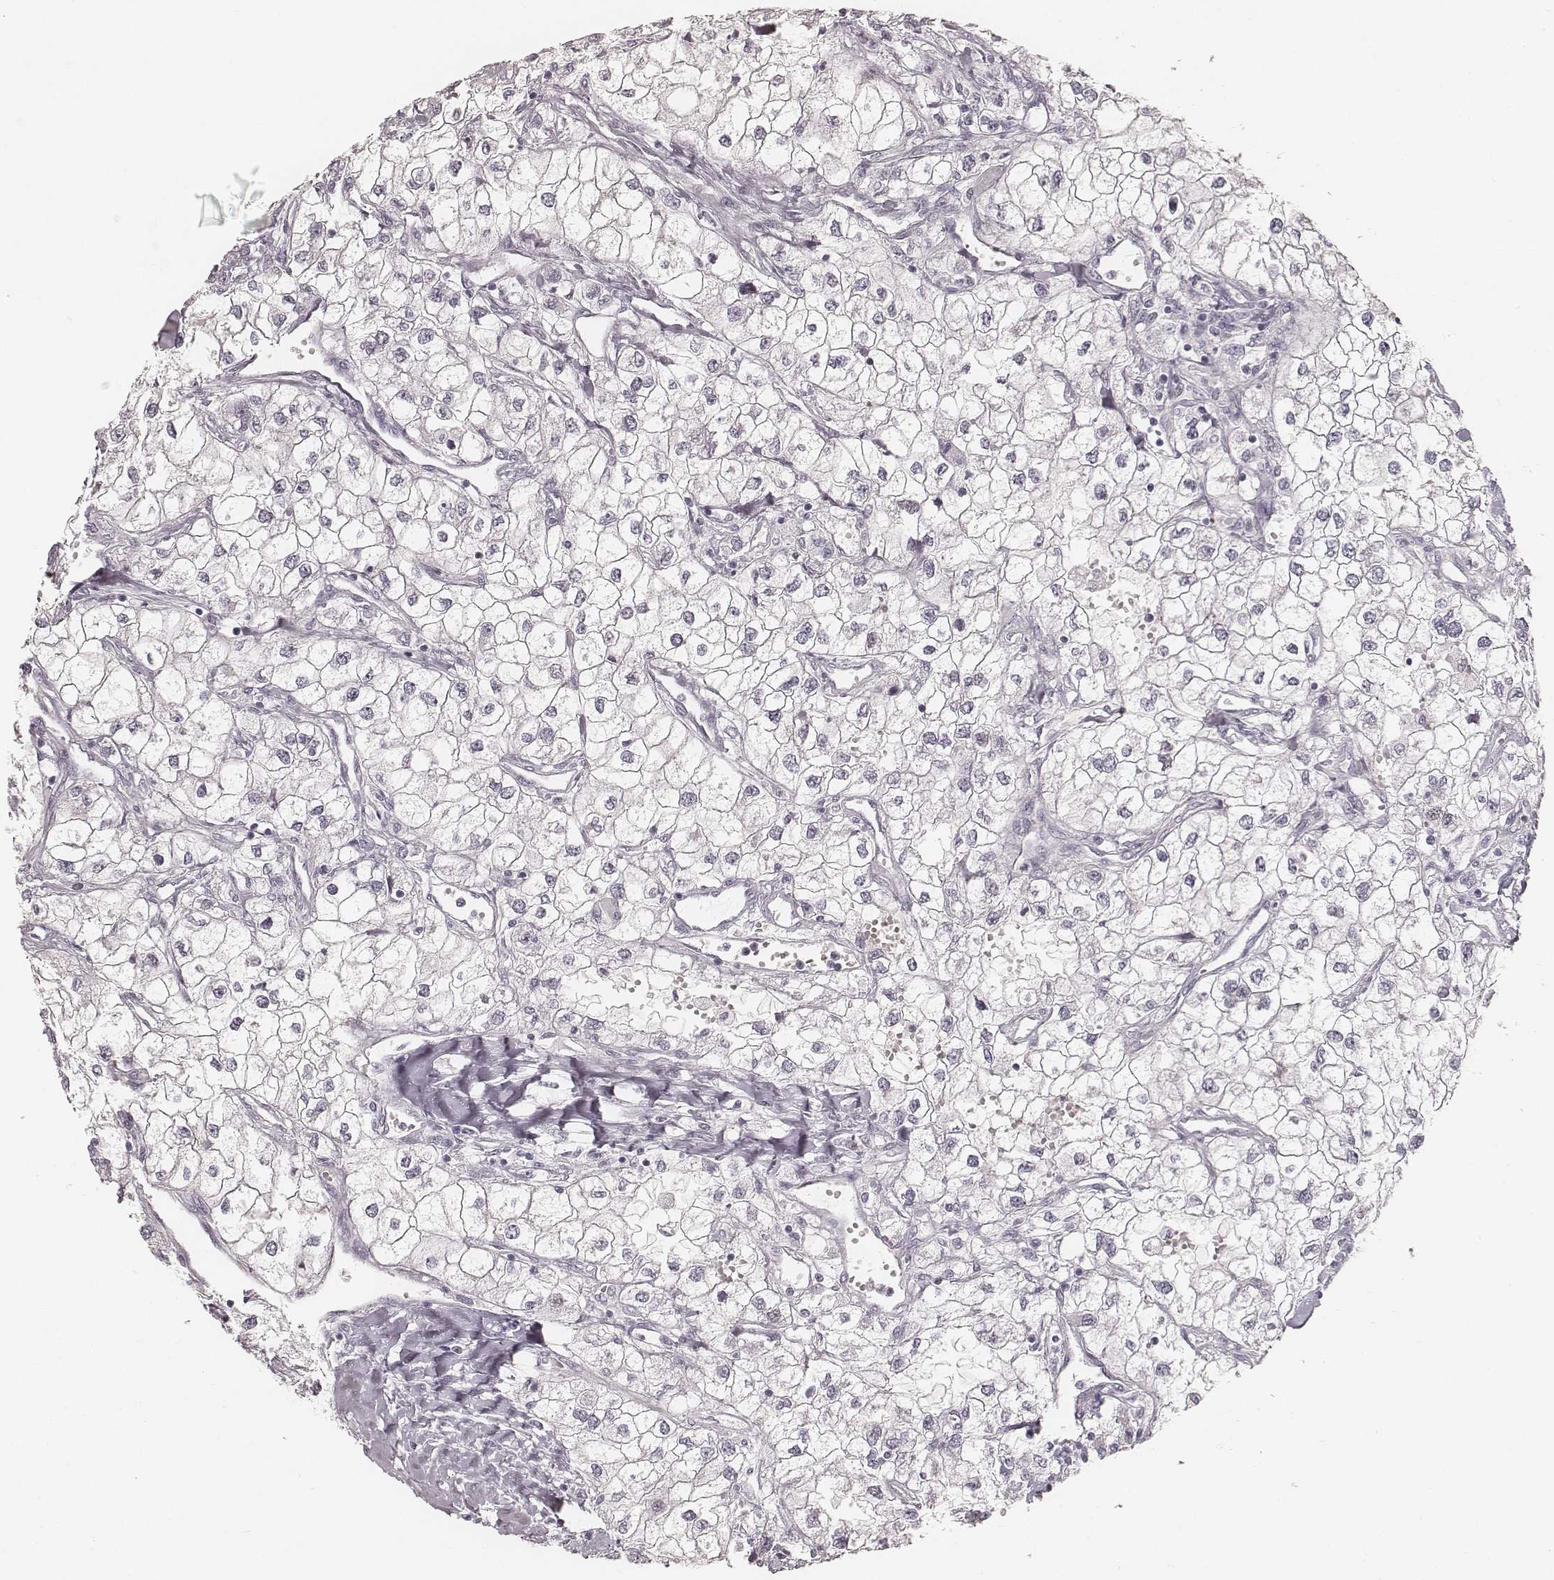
{"staining": {"intensity": "negative", "quantity": "none", "location": "none"}, "tissue": "renal cancer", "cell_type": "Tumor cells", "image_type": "cancer", "snomed": [{"axis": "morphology", "description": "Adenocarcinoma, NOS"}, {"axis": "topography", "description": "Kidney"}], "caption": "Immunohistochemical staining of renal adenocarcinoma displays no significant expression in tumor cells. (Stains: DAB immunohistochemistry with hematoxylin counter stain, Microscopy: brightfield microscopy at high magnification).", "gene": "TEX37", "patient": {"sex": "male", "age": 59}}